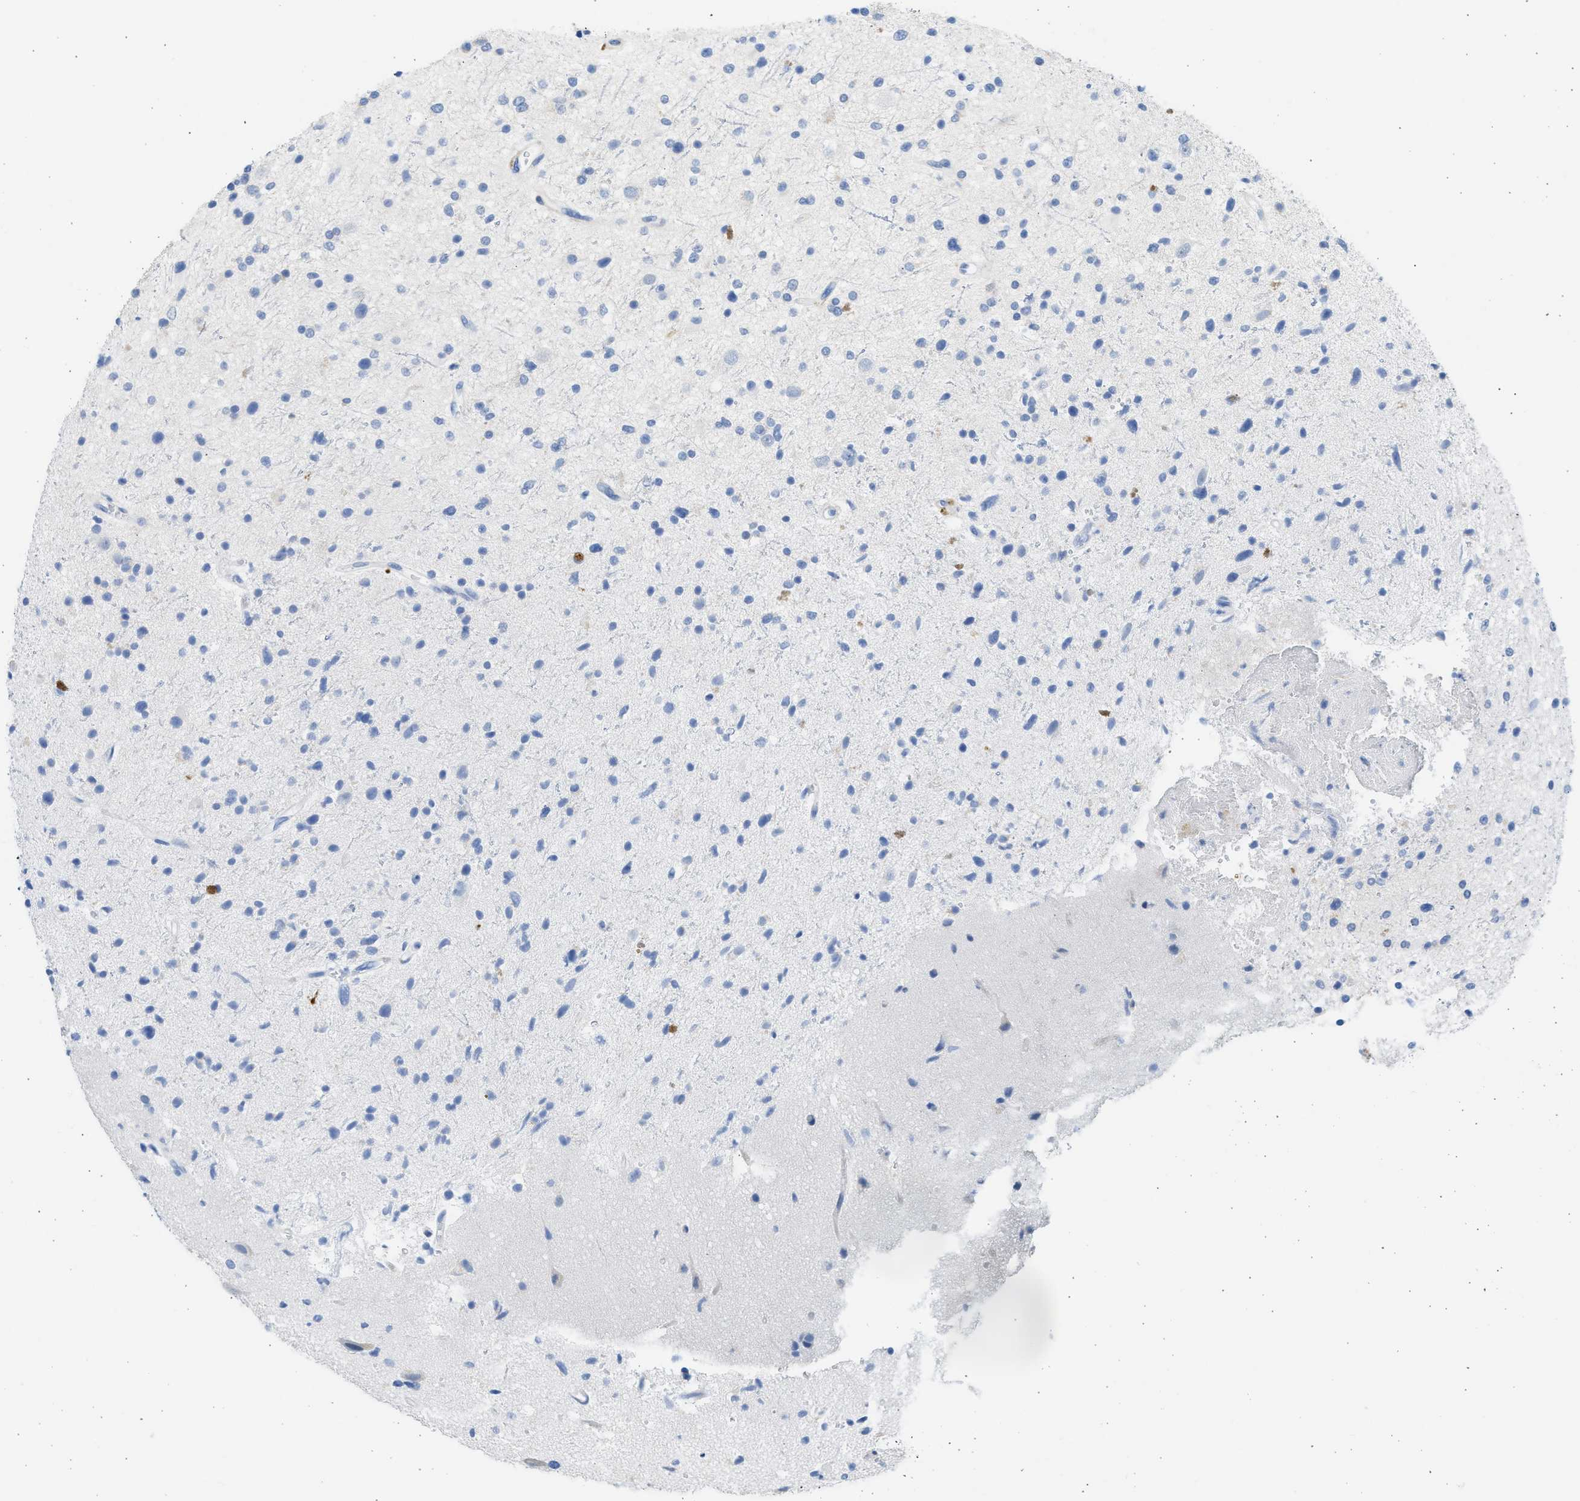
{"staining": {"intensity": "negative", "quantity": "none", "location": "none"}, "tissue": "glioma", "cell_type": "Tumor cells", "image_type": "cancer", "snomed": [{"axis": "morphology", "description": "Glioma, malignant, High grade"}, {"axis": "topography", "description": "Brain"}], "caption": "This is an IHC photomicrograph of glioma. There is no staining in tumor cells.", "gene": "SPATA3", "patient": {"sex": "male", "age": 33}}